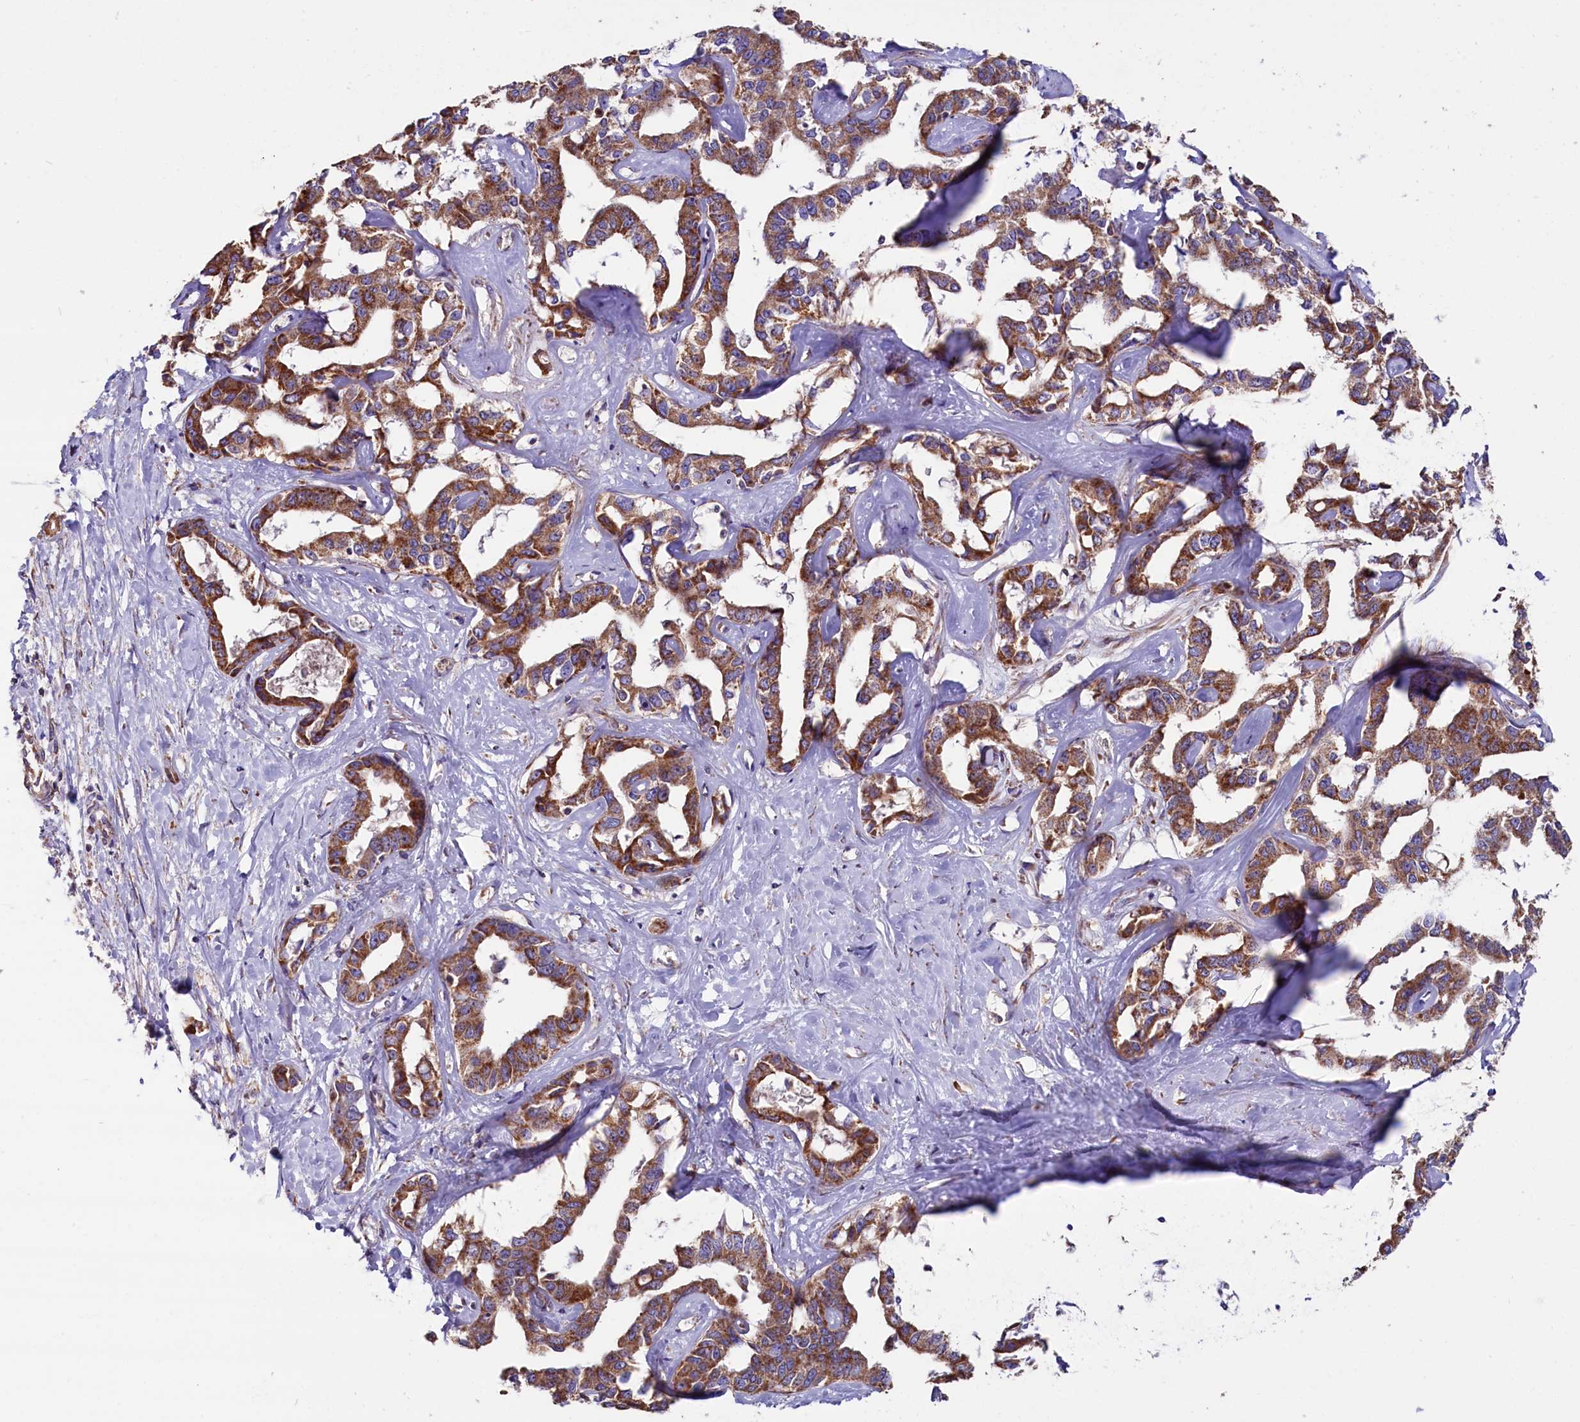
{"staining": {"intensity": "moderate", "quantity": ">75%", "location": "cytoplasmic/membranous"}, "tissue": "liver cancer", "cell_type": "Tumor cells", "image_type": "cancer", "snomed": [{"axis": "morphology", "description": "Cholangiocarcinoma"}, {"axis": "topography", "description": "Liver"}], "caption": "Immunohistochemistry (IHC) photomicrograph of cholangiocarcinoma (liver) stained for a protein (brown), which reveals medium levels of moderate cytoplasmic/membranous expression in approximately >75% of tumor cells.", "gene": "ZSWIM1", "patient": {"sex": "male", "age": 59}}